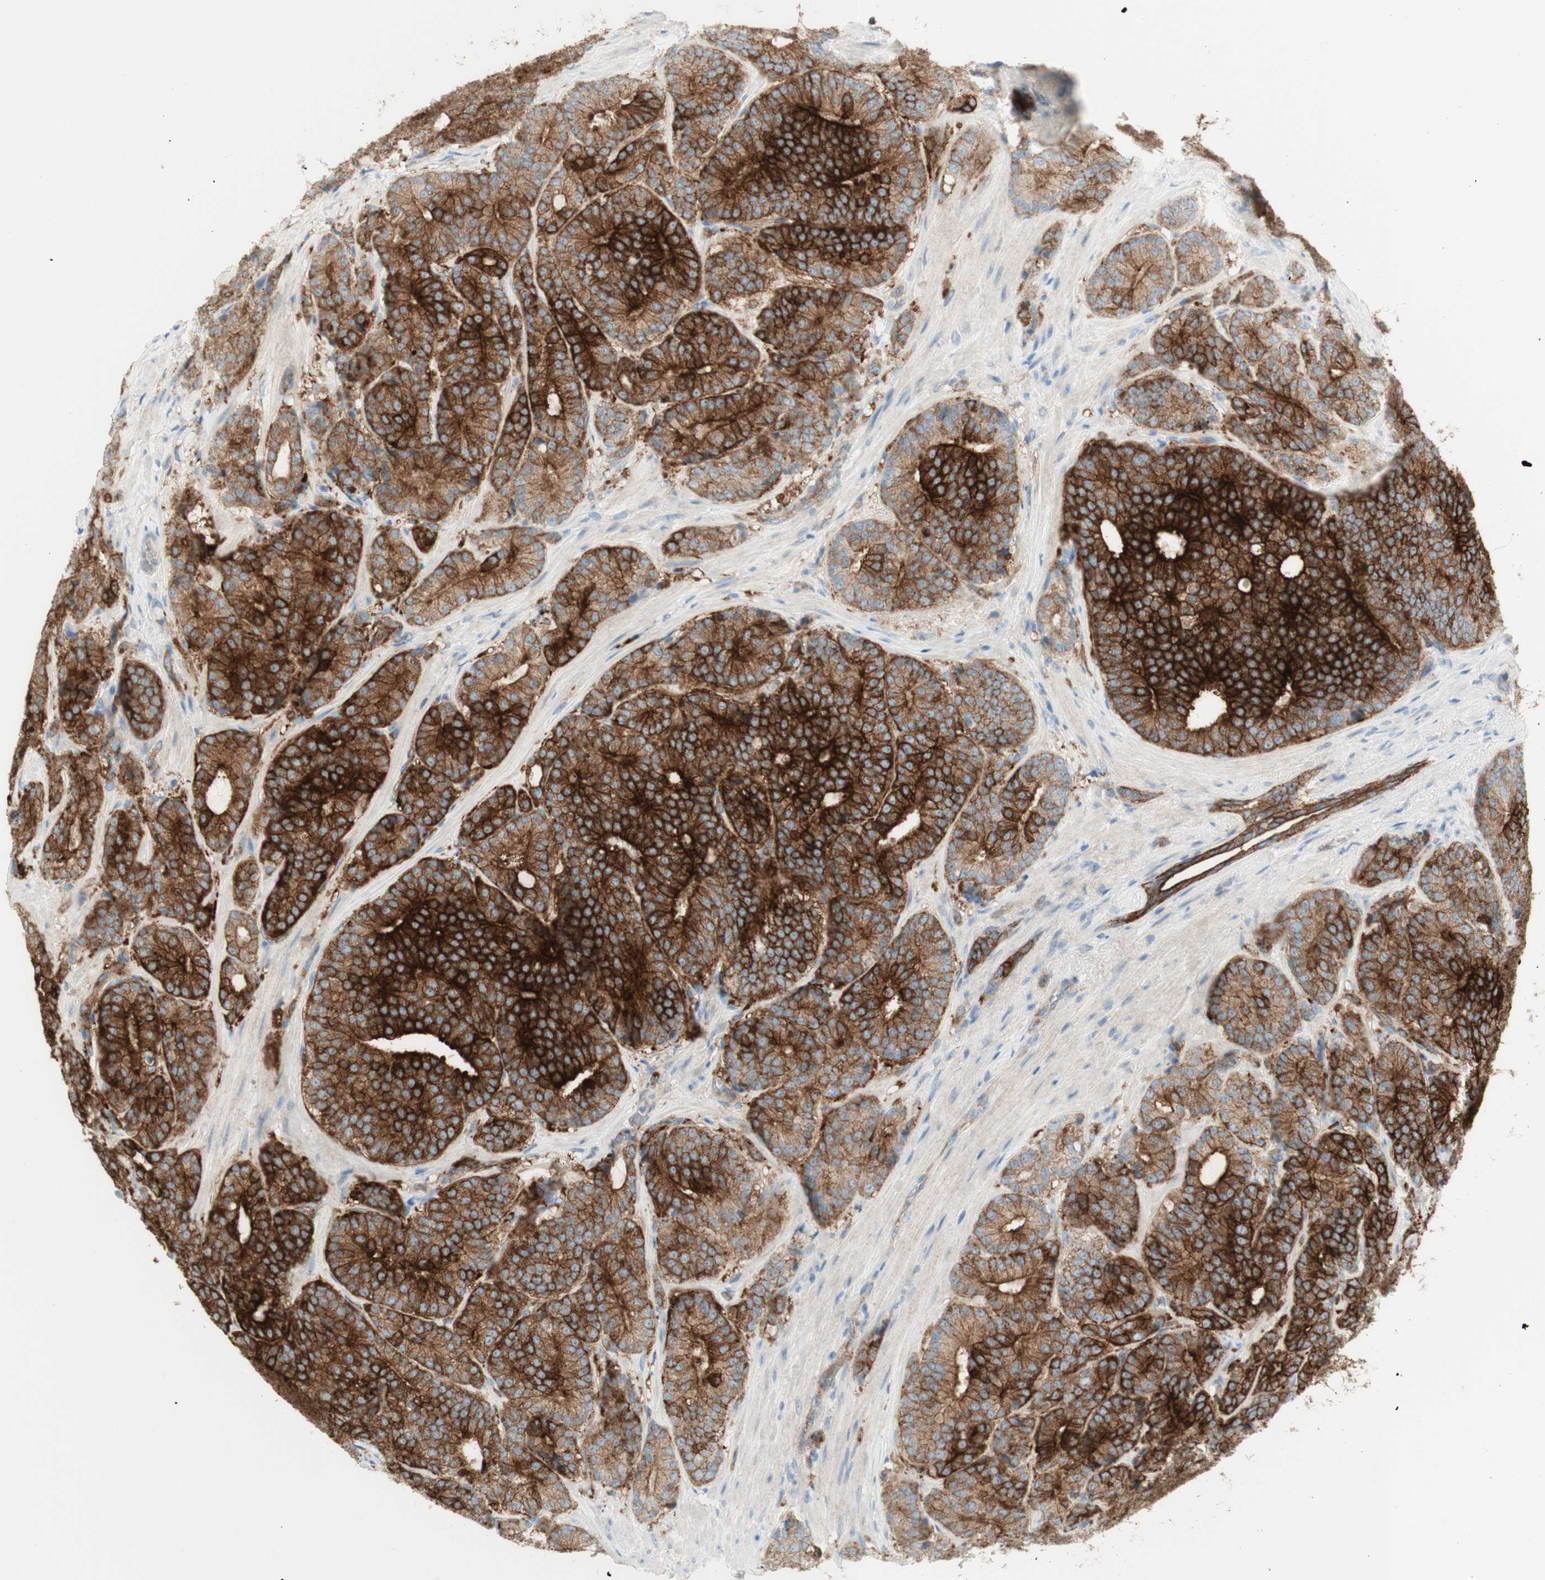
{"staining": {"intensity": "strong", "quantity": "25%-75%", "location": "cytoplasmic/membranous"}, "tissue": "prostate cancer", "cell_type": "Tumor cells", "image_type": "cancer", "snomed": [{"axis": "morphology", "description": "Adenocarcinoma, High grade"}, {"axis": "topography", "description": "Prostate"}], "caption": "Human prostate adenocarcinoma (high-grade) stained for a protein (brown) displays strong cytoplasmic/membranous positive staining in about 25%-75% of tumor cells.", "gene": "MYO6", "patient": {"sex": "male", "age": 61}}